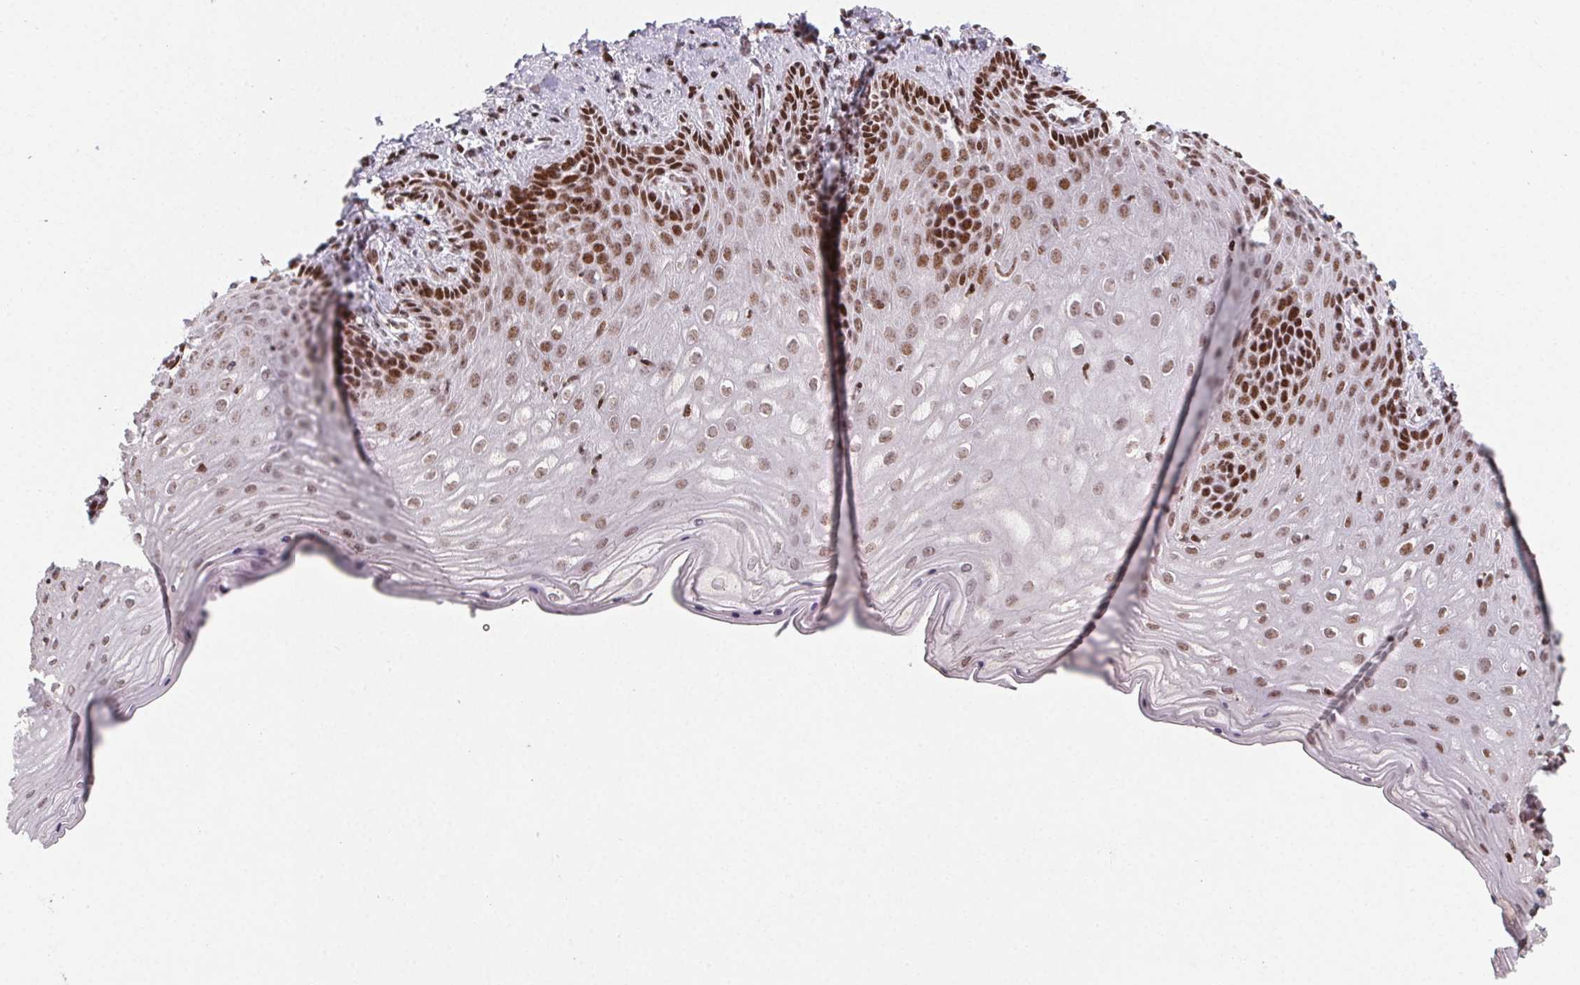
{"staining": {"intensity": "moderate", "quantity": ">75%", "location": "nuclear"}, "tissue": "vagina", "cell_type": "Squamous epithelial cells", "image_type": "normal", "snomed": [{"axis": "morphology", "description": "Normal tissue, NOS"}, {"axis": "topography", "description": "Vagina"}], "caption": "A high-resolution histopathology image shows IHC staining of normal vagina, which reveals moderate nuclear positivity in approximately >75% of squamous epithelial cells.", "gene": "KMT2A", "patient": {"sex": "female", "age": 45}}